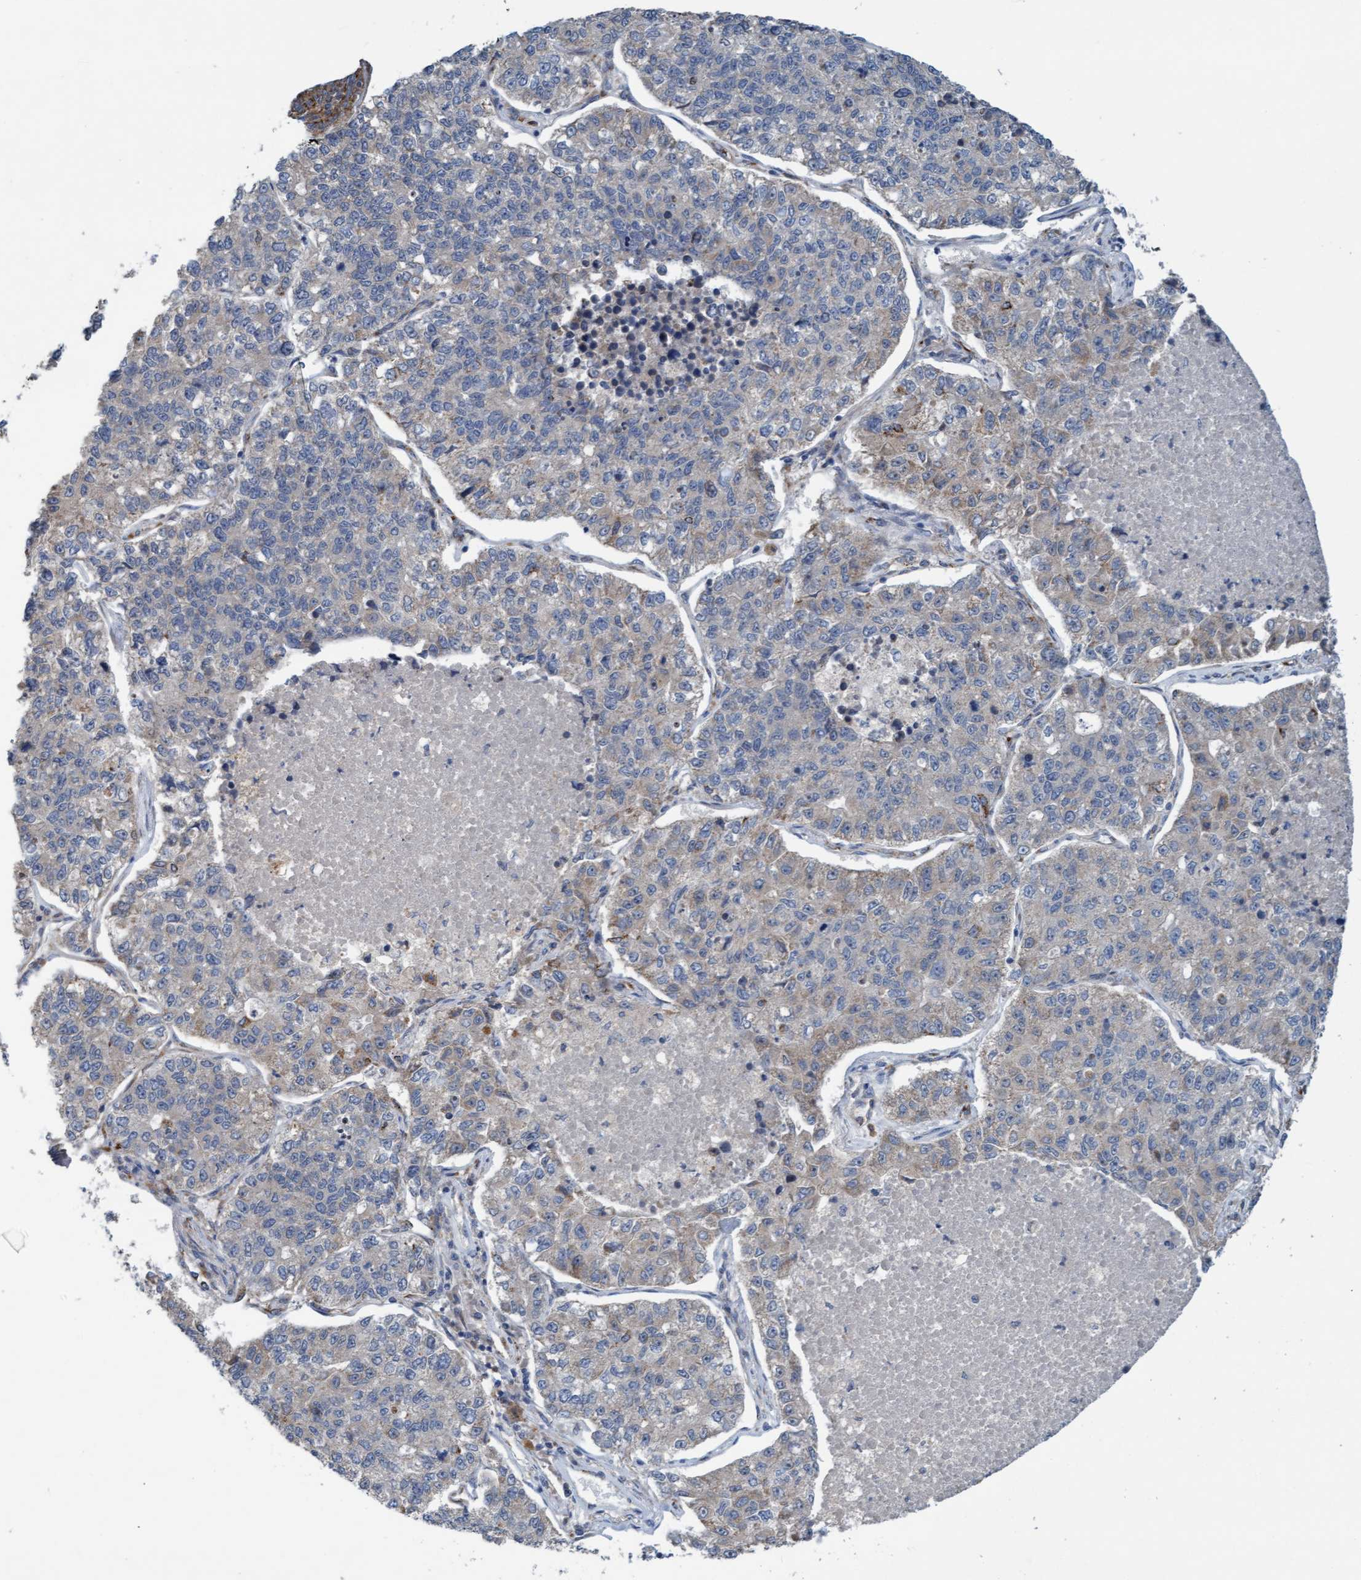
{"staining": {"intensity": "weak", "quantity": "<25%", "location": "cytoplasmic/membranous"}, "tissue": "lung cancer", "cell_type": "Tumor cells", "image_type": "cancer", "snomed": [{"axis": "morphology", "description": "Adenocarcinoma, NOS"}, {"axis": "topography", "description": "Lung"}], "caption": "Immunohistochemical staining of lung cancer (adenocarcinoma) shows no significant staining in tumor cells.", "gene": "ZNF566", "patient": {"sex": "male", "age": 49}}